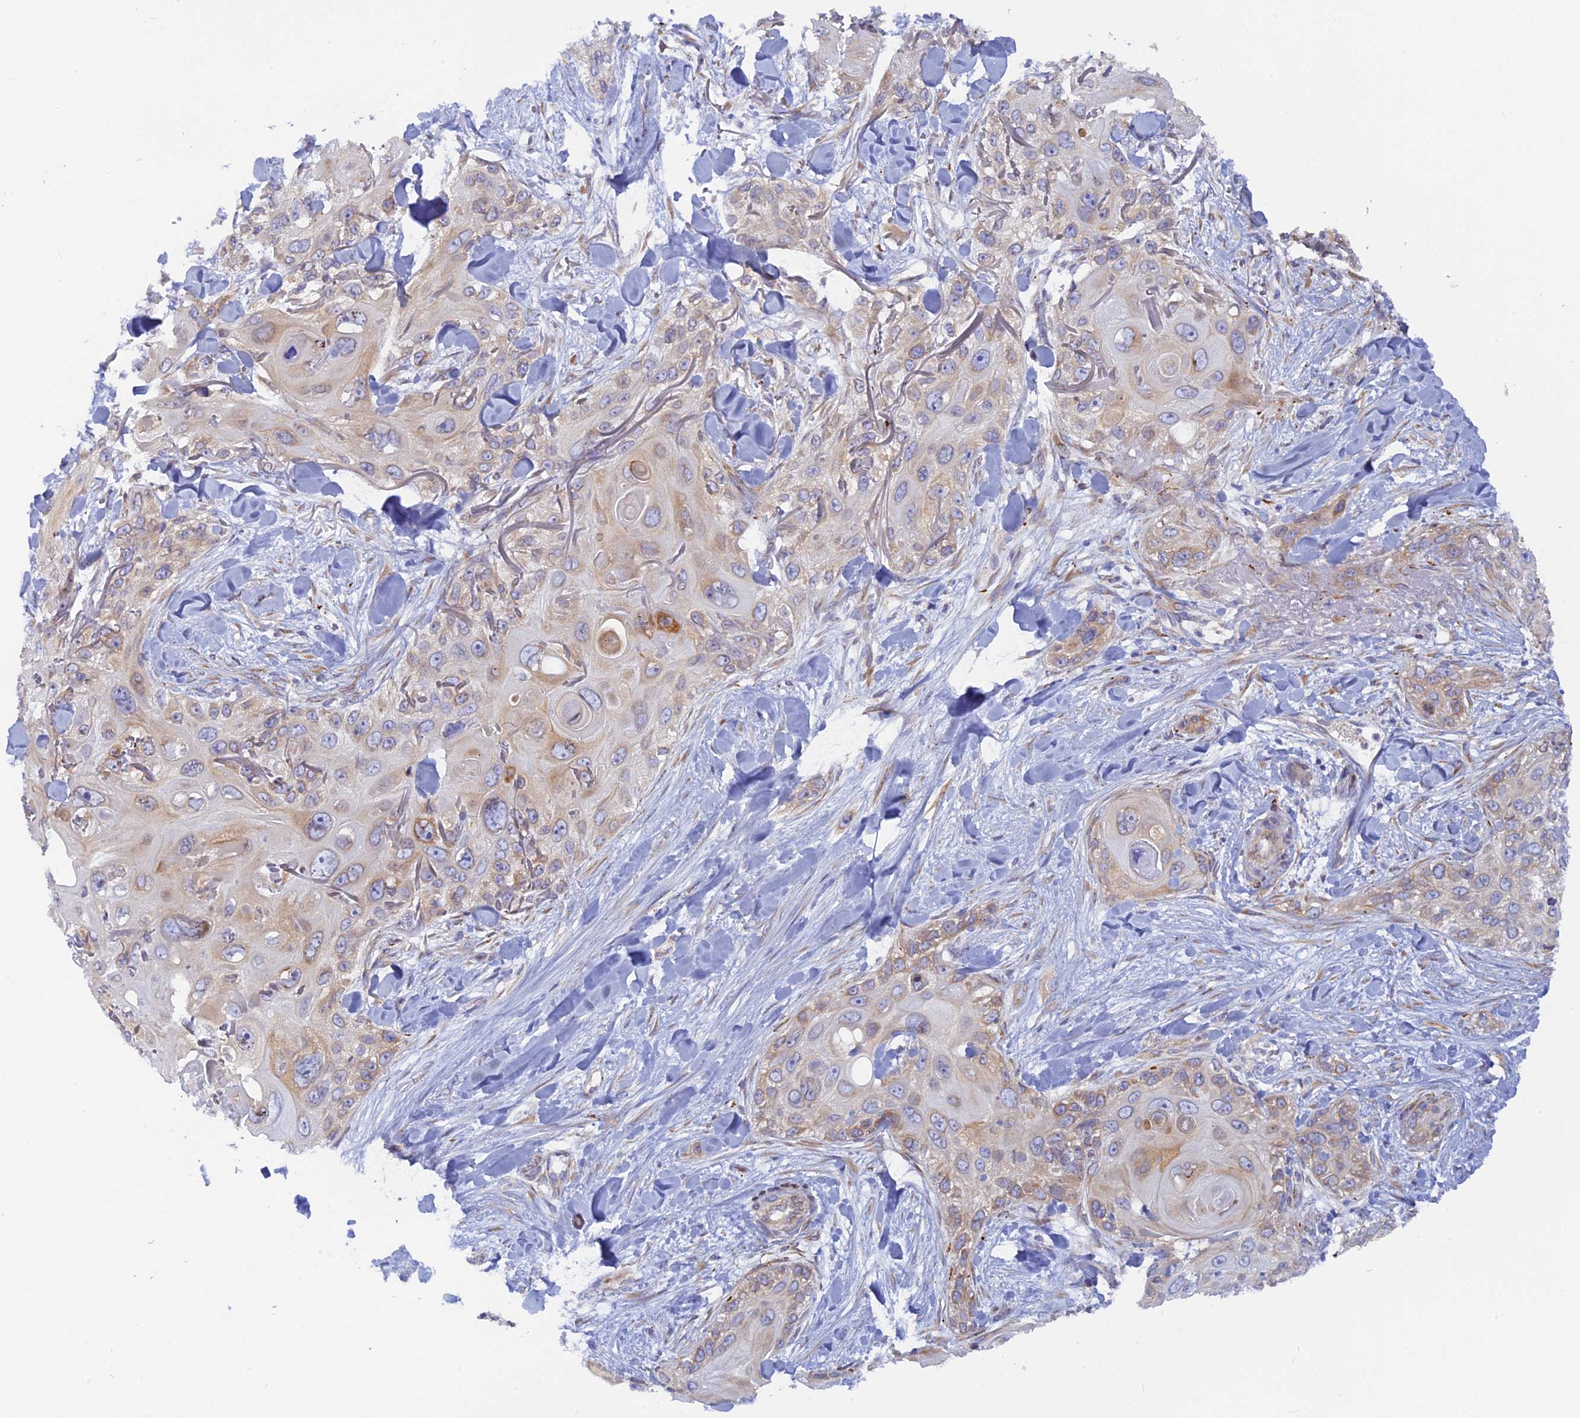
{"staining": {"intensity": "weak", "quantity": "25%-75%", "location": "cytoplasmic/membranous"}, "tissue": "skin cancer", "cell_type": "Tumor cells", "image_type": "cancer", "snomed": [{"axis": "morphology", "description": "Normal tissue, NOS"}, {"axis": "morphology", "description": "Squamous cell carcinoma, NOS"}, {"axis": "topography", "description": "Skin"}], "caption": "Human squamous cell carcinoma (skin) stained for a protein (brown) reveals weak cytoplasmic/membranous positive positivity in about 25%-75% of tumor cells.", "gene": "TLCD1", "patient": {"sex": "male", "age": 72}}